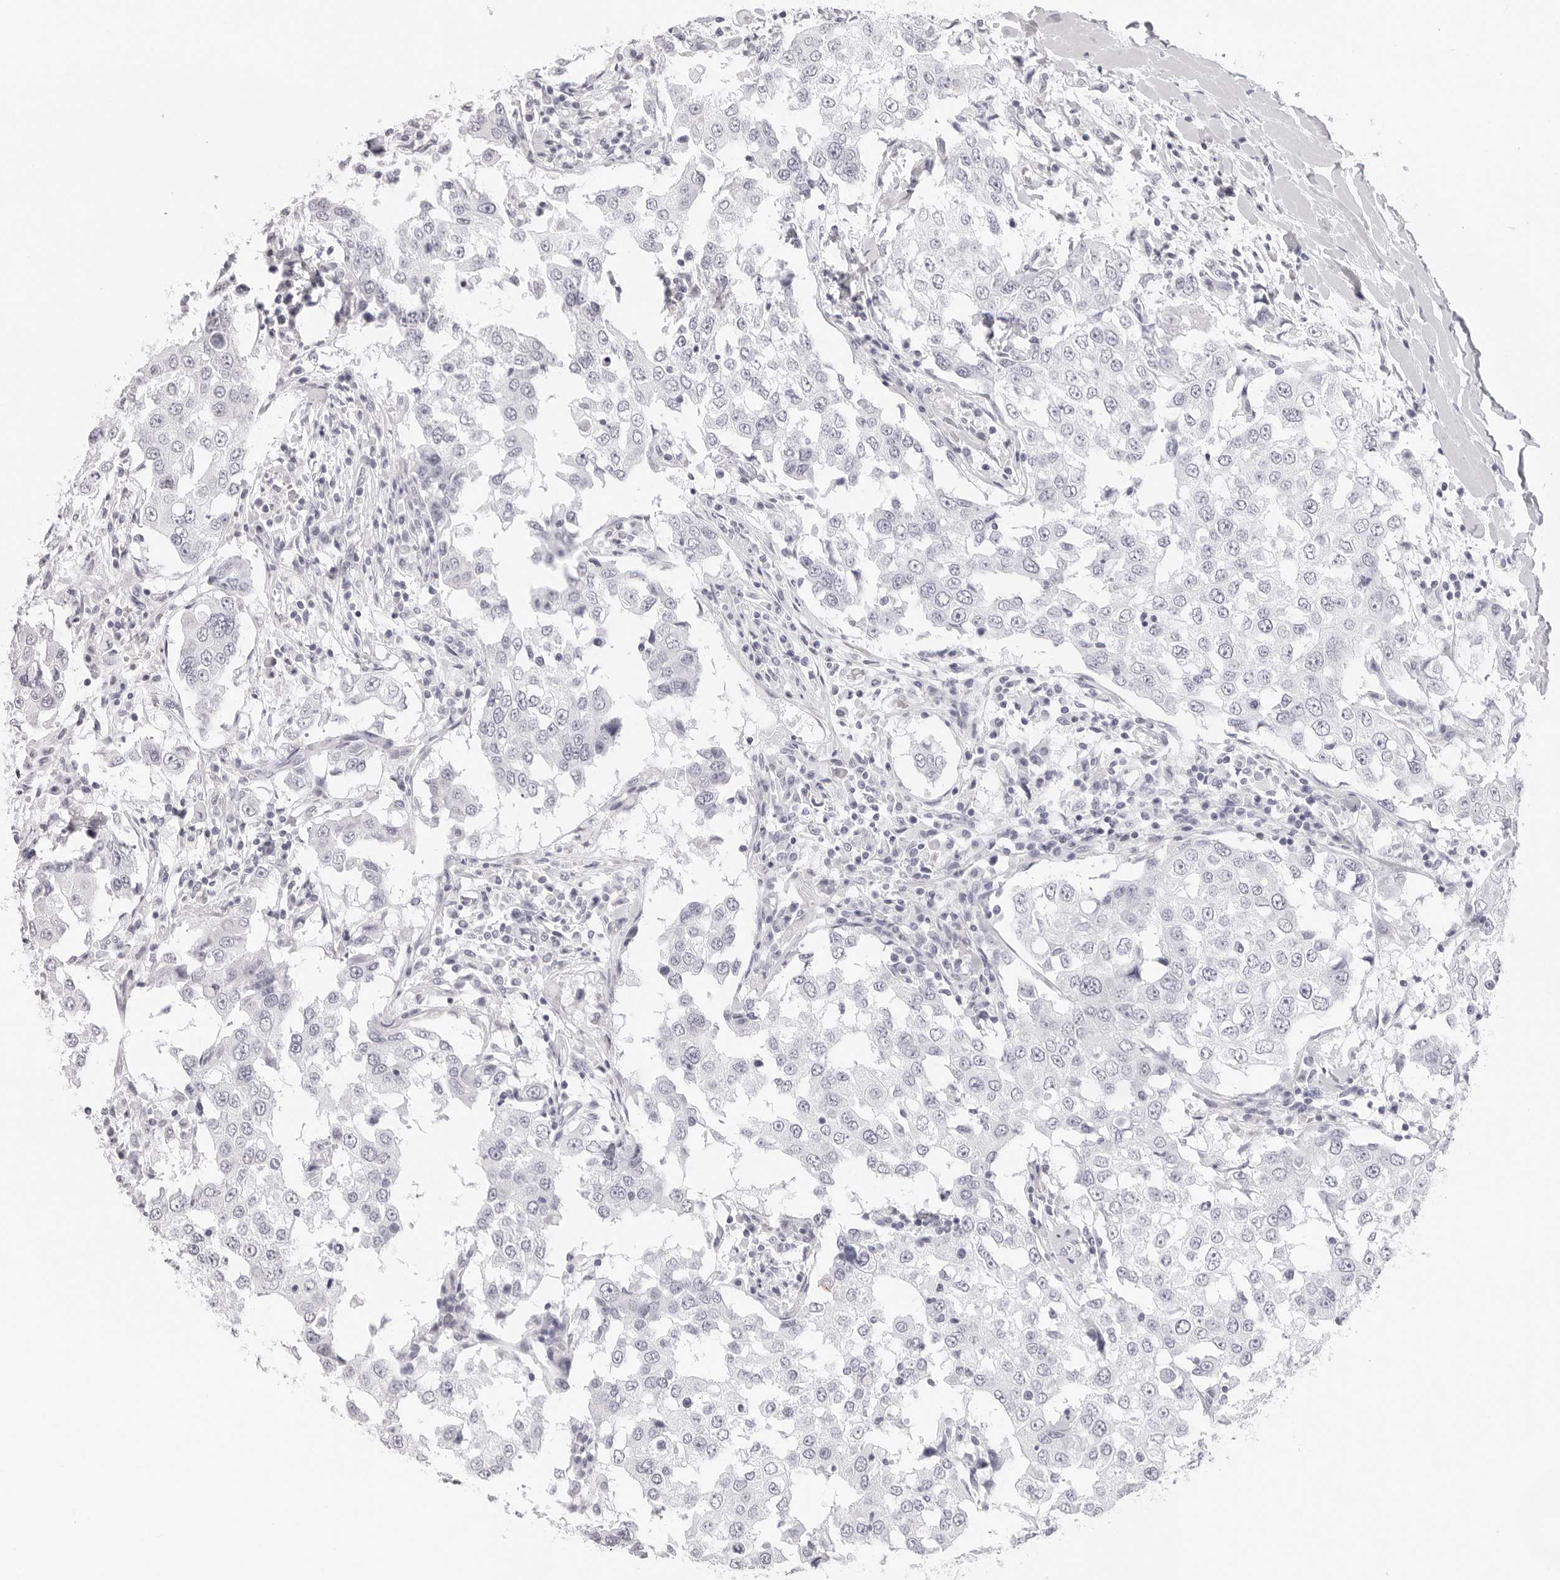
{"staining": {"intensity": "negative", "quantity": "none", "location": "none"}, "tissue": "breast cancer", "cell_type": "Tumor cells", "image_type": "cancer", "snomed": [{"axis": "morphology", "description": "Duct carcinoma"}, {"axis": "topography", "description": "Breast"}], "caption": "This histopathology image is of breast cancer (infiltrating ductal carcinoma) stained with immunohistochemistry (IHC) to label a protein in brown with the nuclei are counter-stained blue. There is no positivity in tumor cells.", "gene": "CST5", "patient": {"sex": "female", "age": 27}}